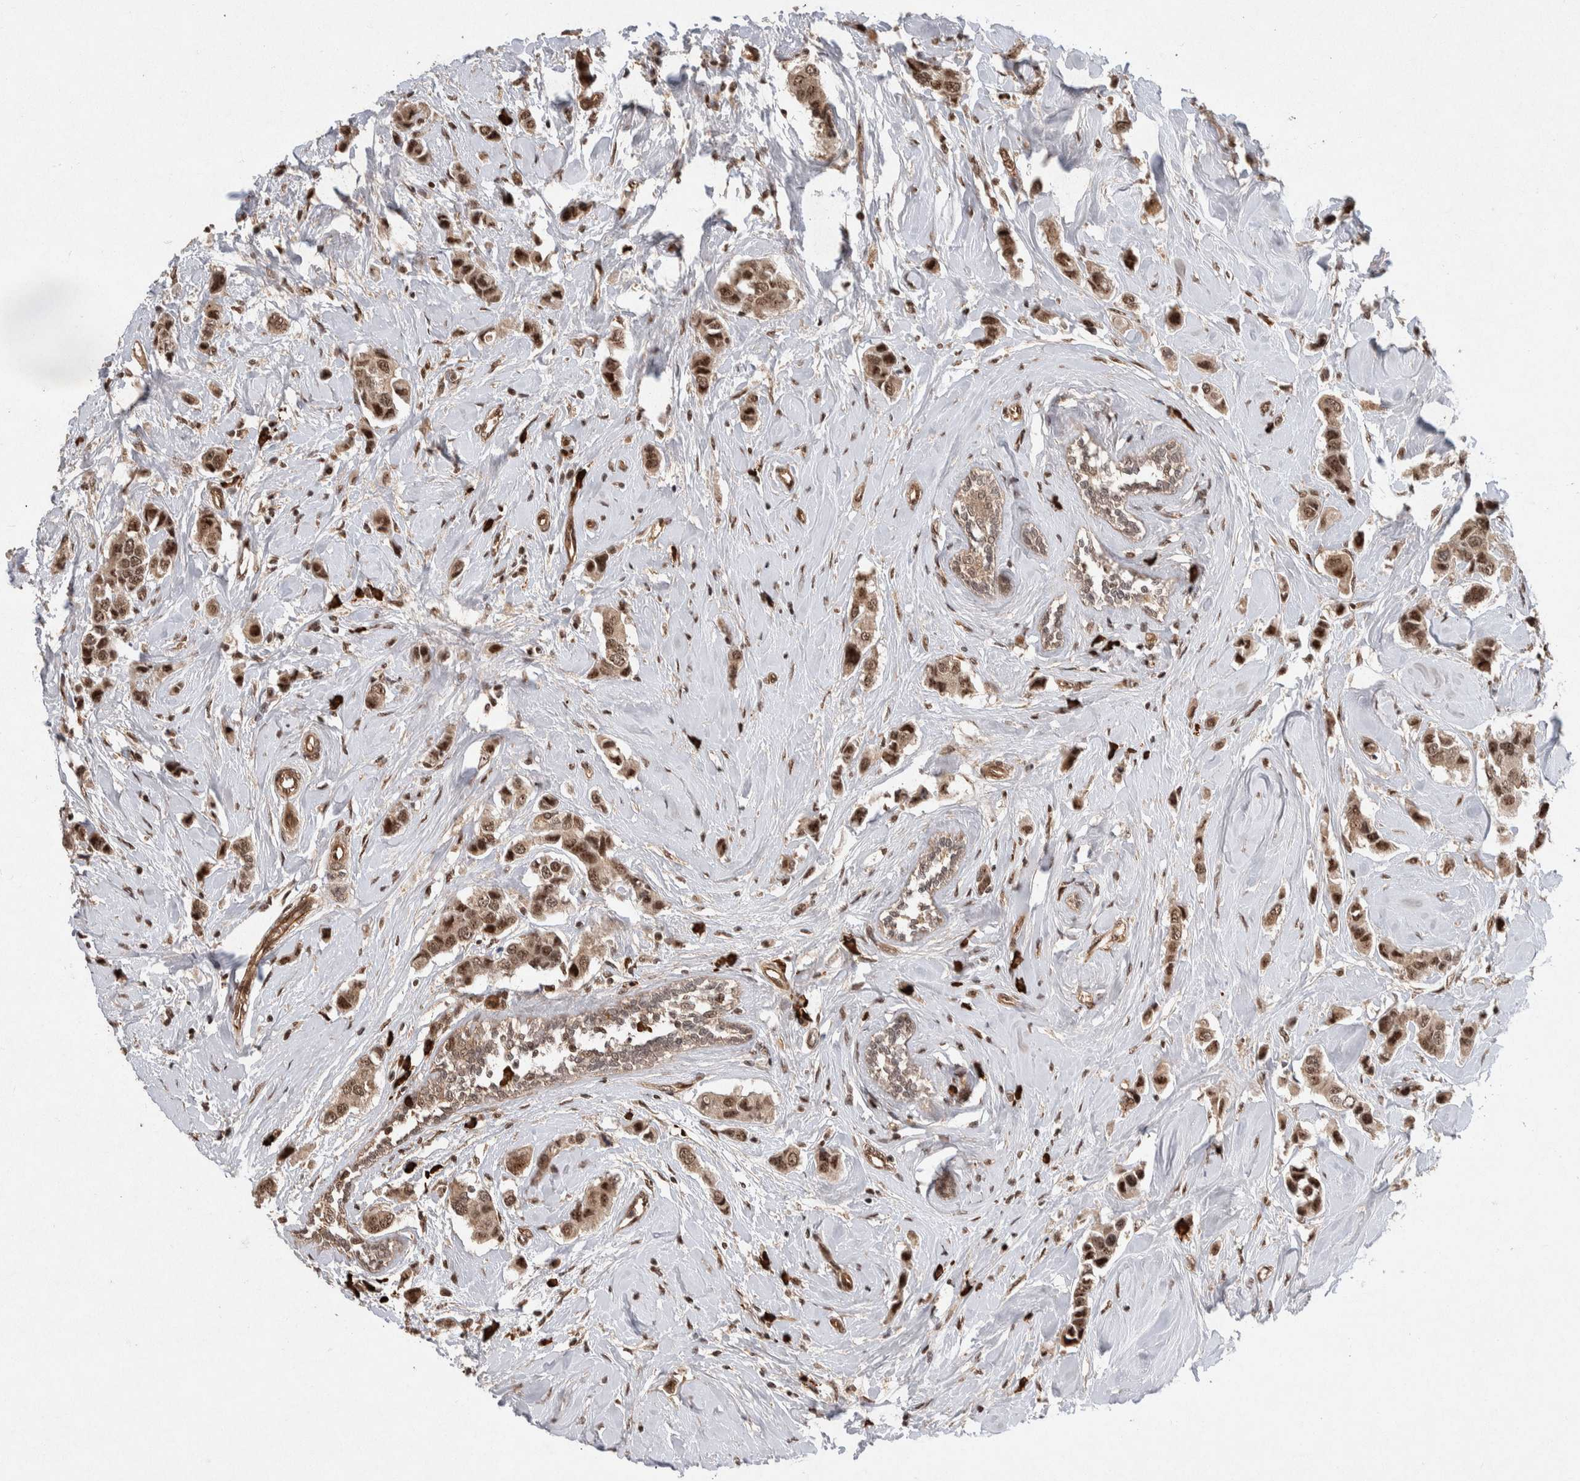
{"staining": {"intensity": "moderate", "quantity": ">75%", "location": "cytoplasmic/membranous,nuclear"}, "tissue": "breast cancer", "cell_type": "Tumor cells", "image_type": "cancer", "snomed": [{"axis": "morphology", "description": "Normal tissue, NOS"}, {"axis": "morphology", "description": "Duct carcinoma"}, {"axis": "topography", "description": "Breast"}], "caption": "Breast cancer (intraductal carcinoma) tissue demonstrates moderate cytoplasmic/membranous and nuclear expression in approximately >75% of tumor cells", "gene": "TOR1B", "patient": {"sex": "female", "age": 50}}